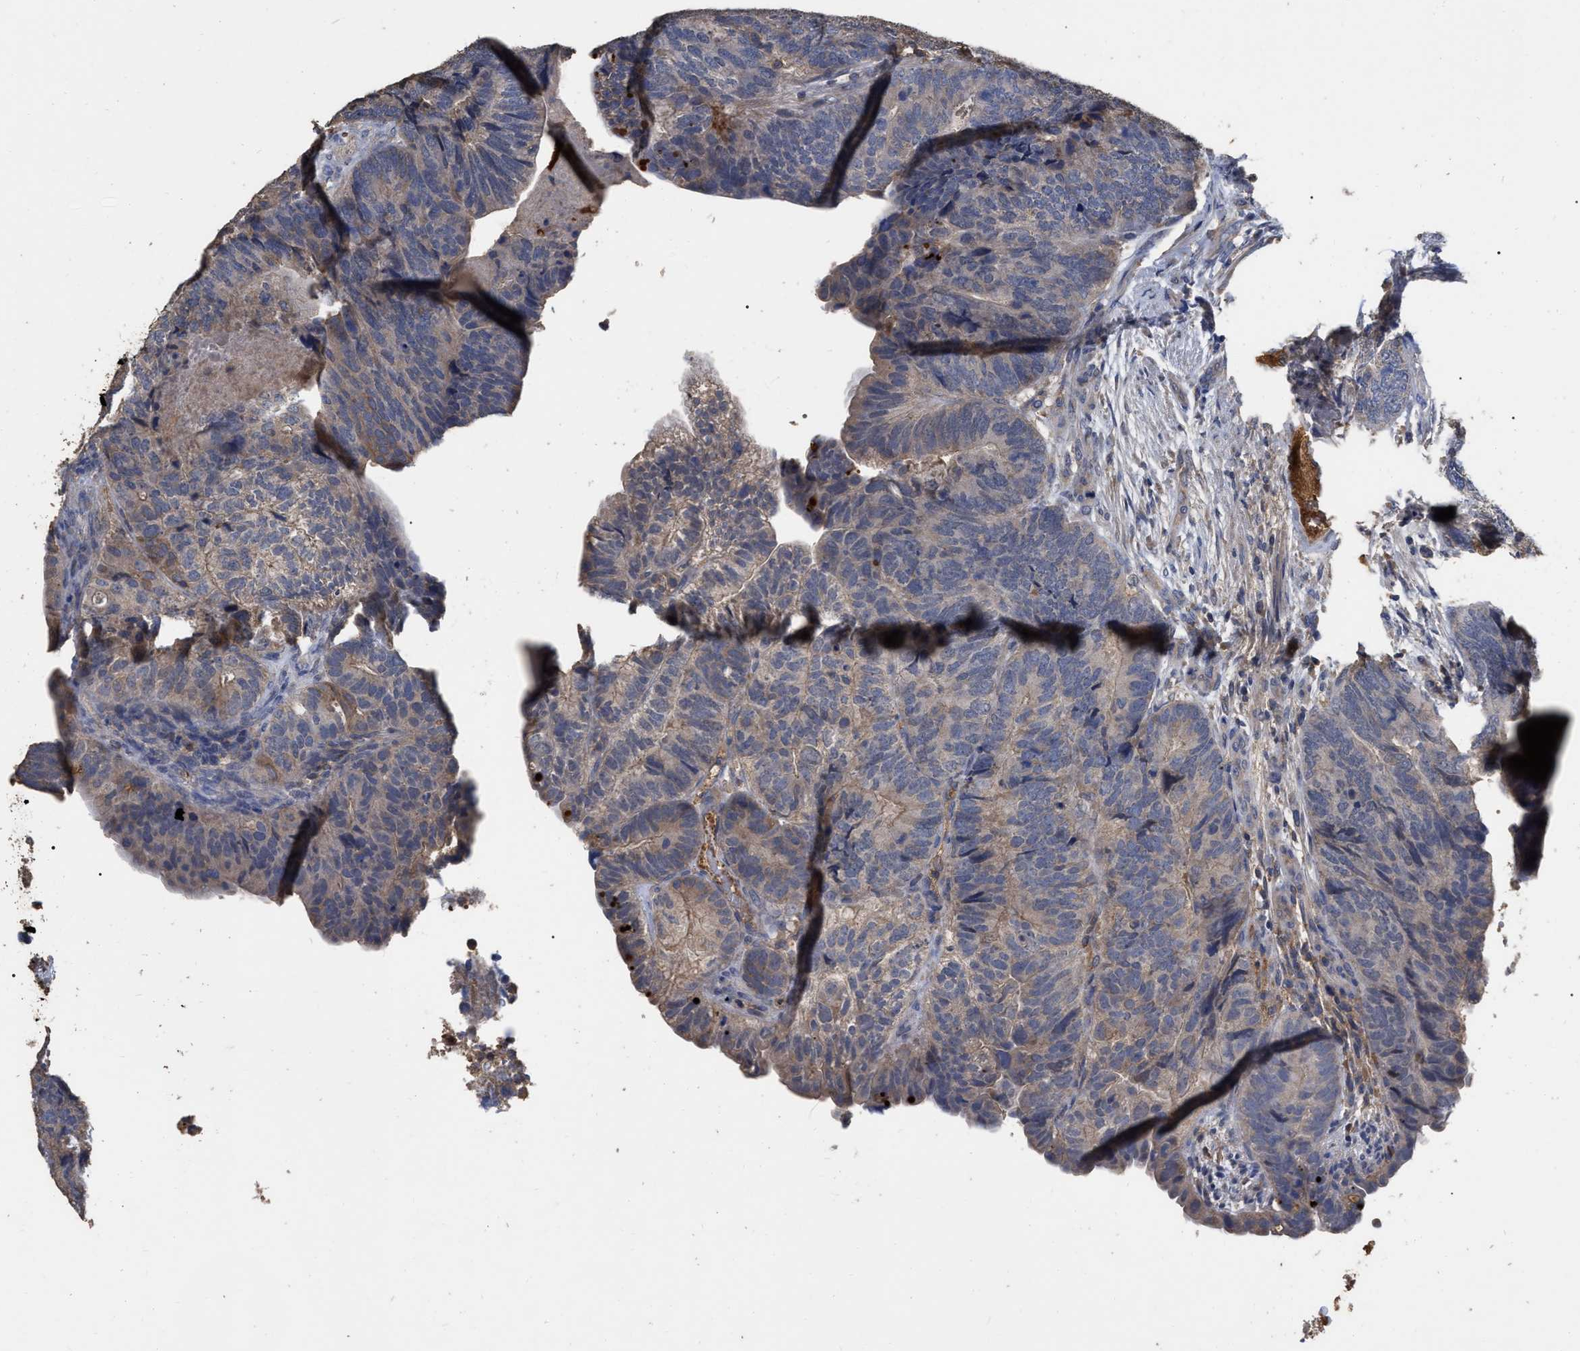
{"staining": {"intensity": "weak", "quantity": ">75%", "location": "cytoplasmic/membranous"}, "tissue": "colorectal cancer", "cell_type": "Tumor cells", "image_type": "cancer", "snomed": [{"axis": "morphology", "description": "Adenocarcinoma, NOS"}, {"axis": "topography", "description": "Colon"}], "caption": "Immunohistochemistry (IHC) (DAB) staining of adenocarcinoma (colorectal) displays weak cytoplasmic/membranous protein positivity in approximately >75% of tumor cells.", "gene": "GPR179", "patient": {"sex": "female", "age": 67}}